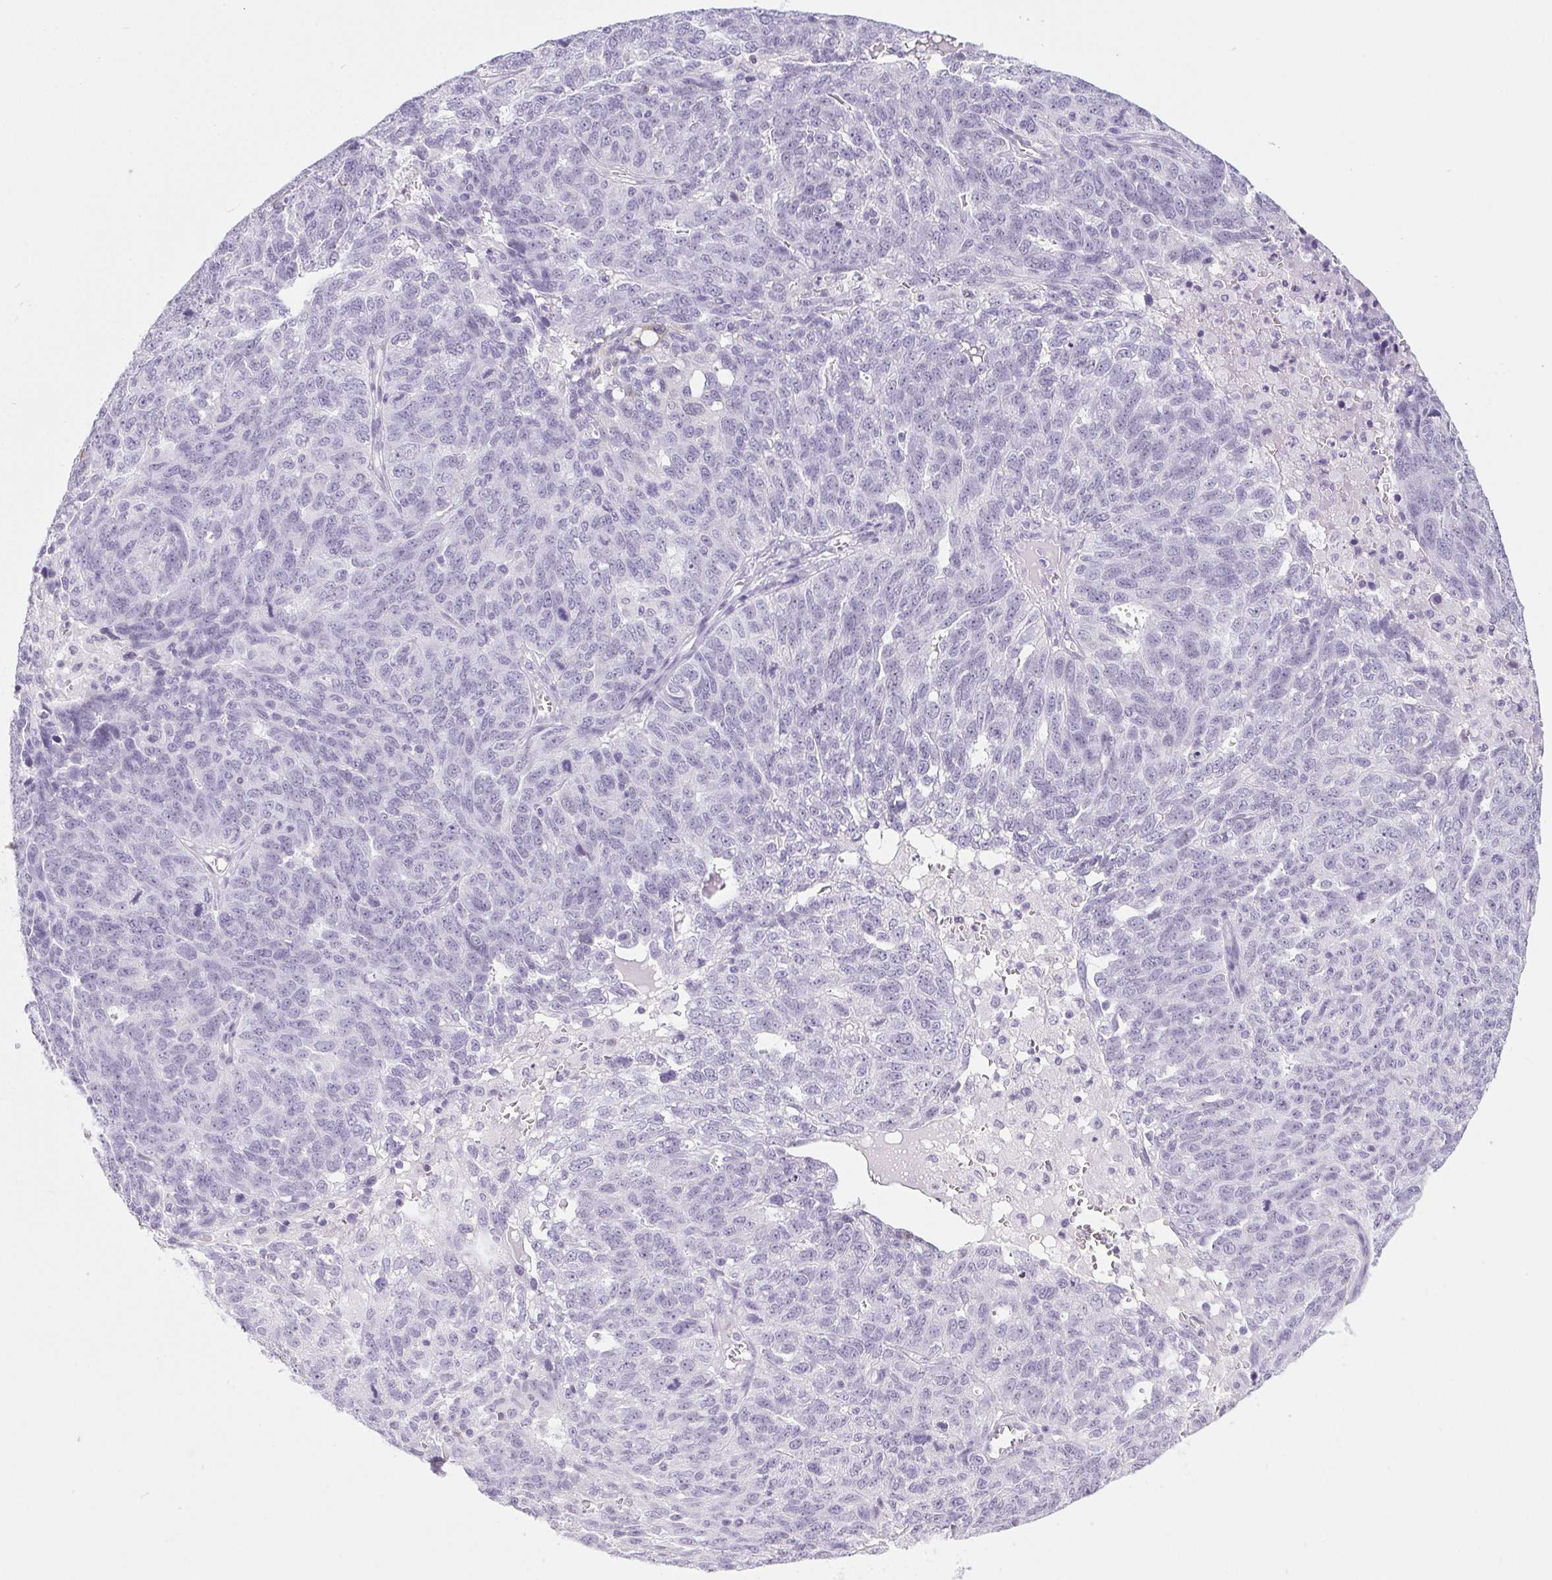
{"staining": {"intensity": "negative", "quantity": "none", "location": "none"}, "tissue": "ovarian cancer", "cell_type": "Tumor cells", "image_type": "cancer", "snomed": [{"axis": "morphology", "description": "Cystadenocarcinoma, serous, NOS"}, {"axis": "topography", "description": "Ovary"}], "caption": "High magnification brightfield microscopy of ovarian serous cystadenocarcinoma stained with DAB (3,3'-diaminobenzidine) (brown) and counterstained with hematoxylin (blue): tumor cells show no significant positivity. (DAB immunohistochemistry, high magnification).", "gene": "BCAS1", "patient": {"sex": "female", "age": 71}}